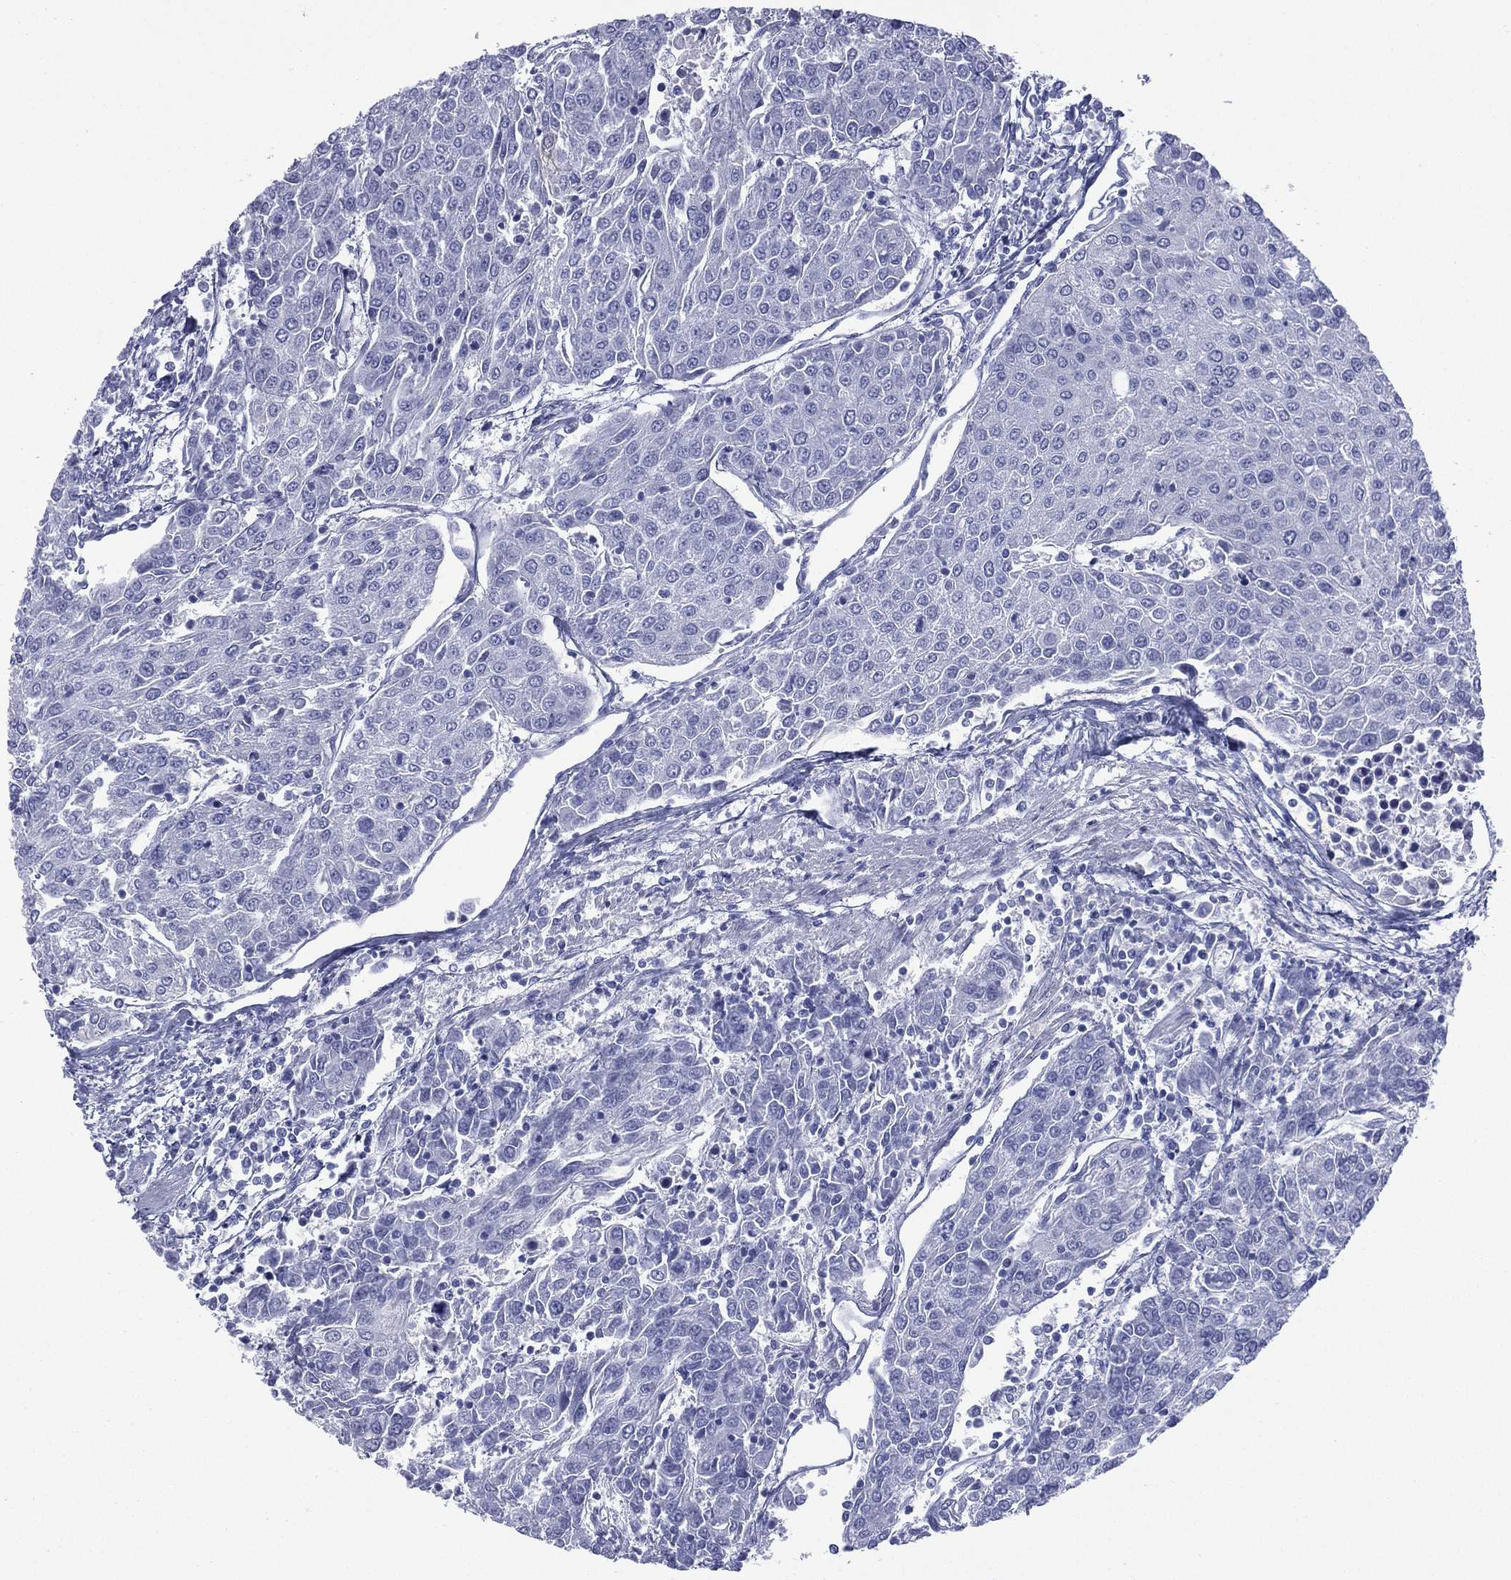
{"staining": {"intensity": "negative", "quantity": "none", "location": "none"}, "tissue": "urothelial cancer", "cell_type": "Tumor cells", "image_type": "cancer", "snomed": [{"axis": "morphology", "description": "Urothelial carcinoma, High grade"}, {"axis": "topography", "description": "Urinary bladder"}], "caption": "The micrograph displays no significant expression in tumor cells of urothelial cancer.", "gene": "CES2", "patient": {"sex": "female", "age": 85}}